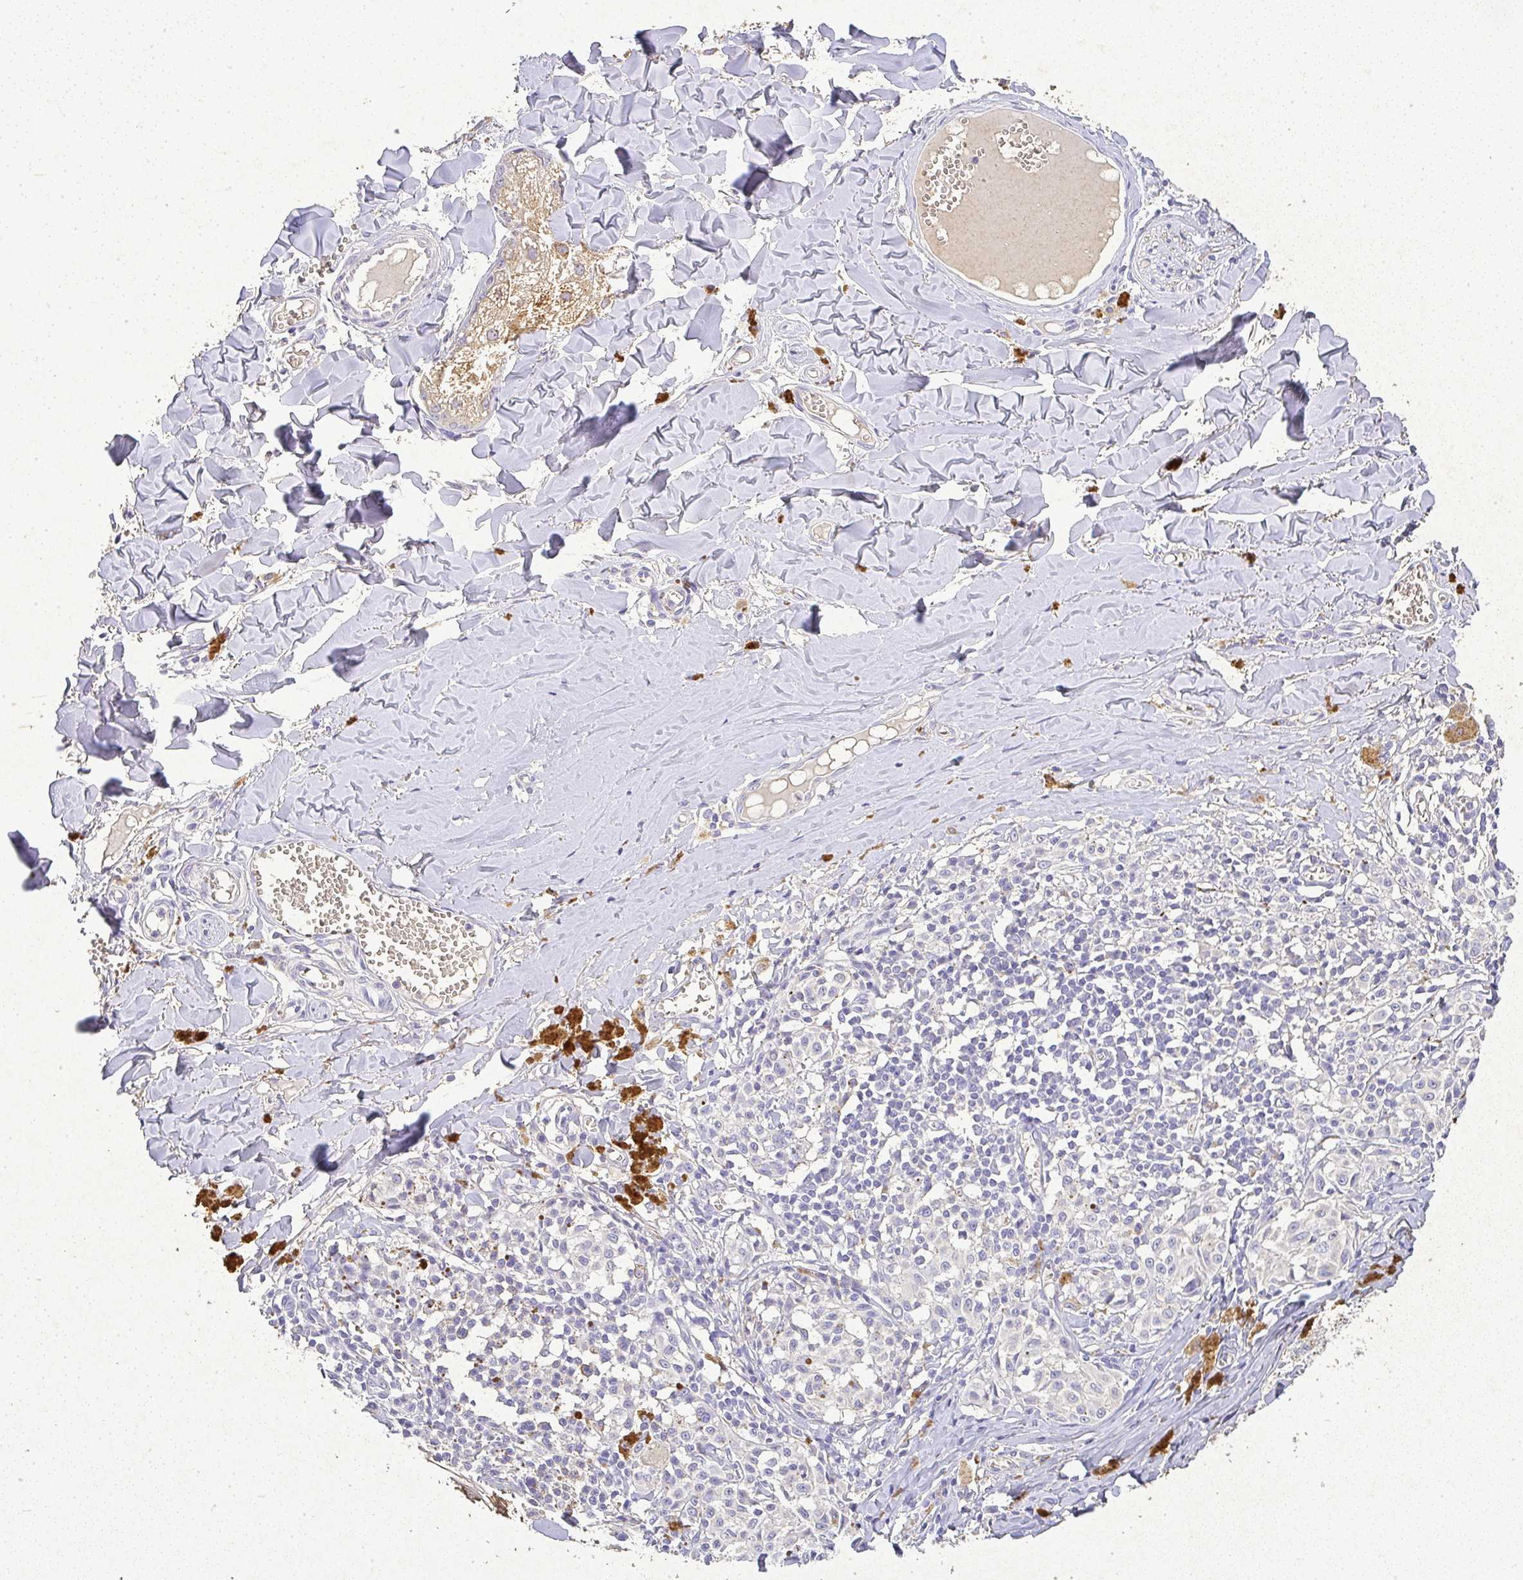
{"staining": {"intensity": "negative", "quantity": "none", "location": "none"}, "tissue": "melanoma", "cell_type": "Tumor cells", "image_type": "cancer", "snomed": [{"axis": "morphology", "description": "Malignant melanoma, NOS"}, {"axis": "topography", "description": "Skin"}], "caption": "Malignant melanoma stained for a protein using immunohistochemistry (IHC) demonstrates no staining tumor cells.", "gene": "RPS2", "patient": {"sex": "female", "age": 43}}